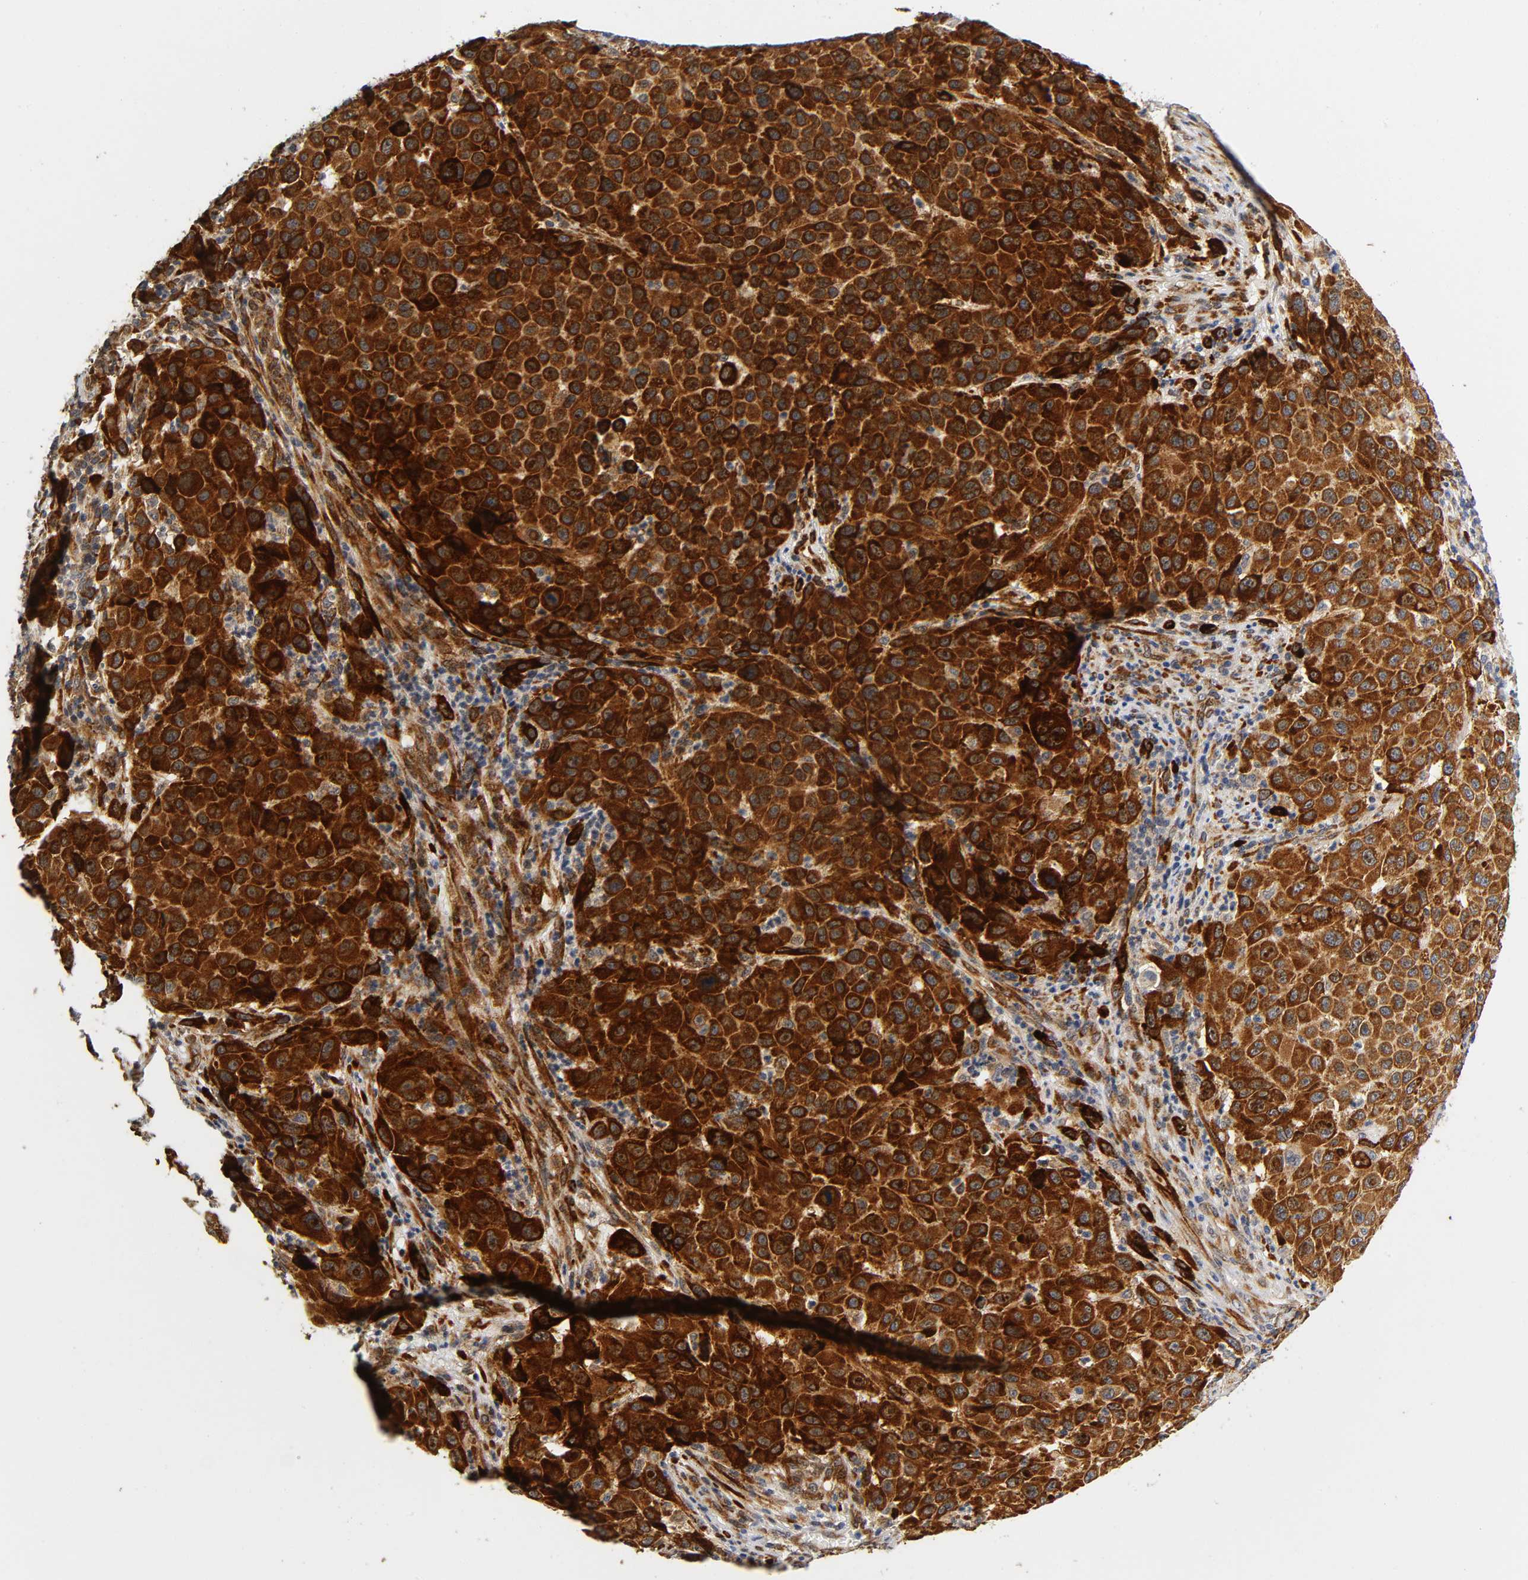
{"staining": {"intensity": "strong", "quantity": ">75%", "location": "cytoplasmic/membranous"}, "tissue": "melanoma", "cell_type": "Tumor cells", "image_type": "cancer", "snomed": [{"axis": "morphology", "description": "Malignant melanoma, Metastatic site"}, {"axis": "topography", "description": "Lymph node"}], "caption": "Immunohistochemistry (IHC) histopathology image of melanoma stained for a protein (brown), which reveals high levels of strong cytoplasmic/membranous staining in about >75% of tumor cells.", "gene": "SOS2", "patient": {"sex": "male", "age": 61}}